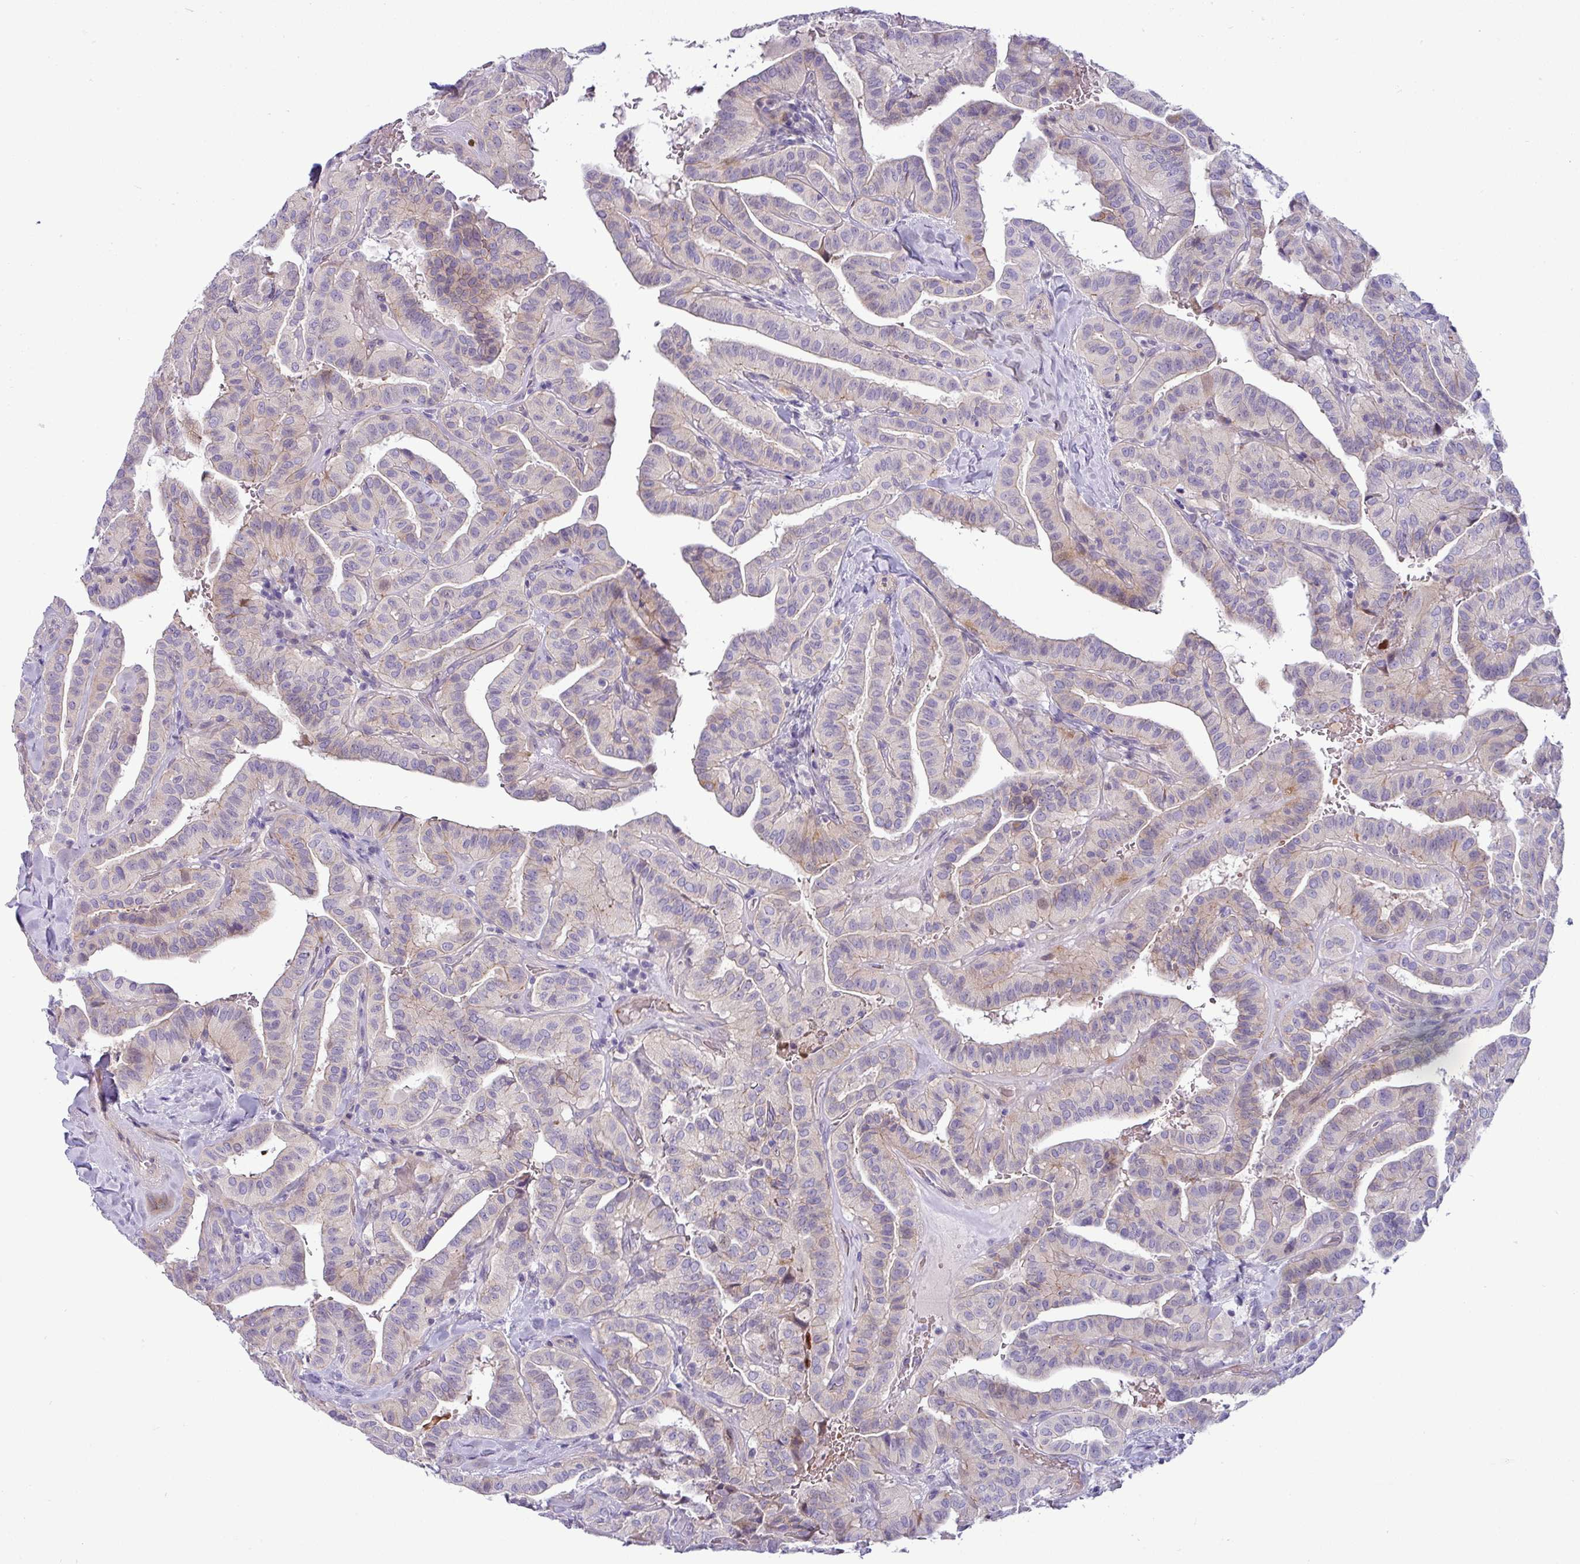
{"staining": {"intensity": "weak", "quantity": "<25%", "location": "cytoplasmic/membranous"}, "tissue": "thyroid cancer", "cell_type": "Tumor cells", "image_type": "cancer", "snomed": [{"axis": "morphology", "description": "Papillary adenocarcinoma, NOS"}, {"axis": "topography", "description": "Thyroid gland"}], "caption": "Tumor cells are negative for protein expression in human thyroid cancer (papillary adenocarcinoma).", "gene": "ACAP3", "patient": {"sex": "male", "age": 77}}